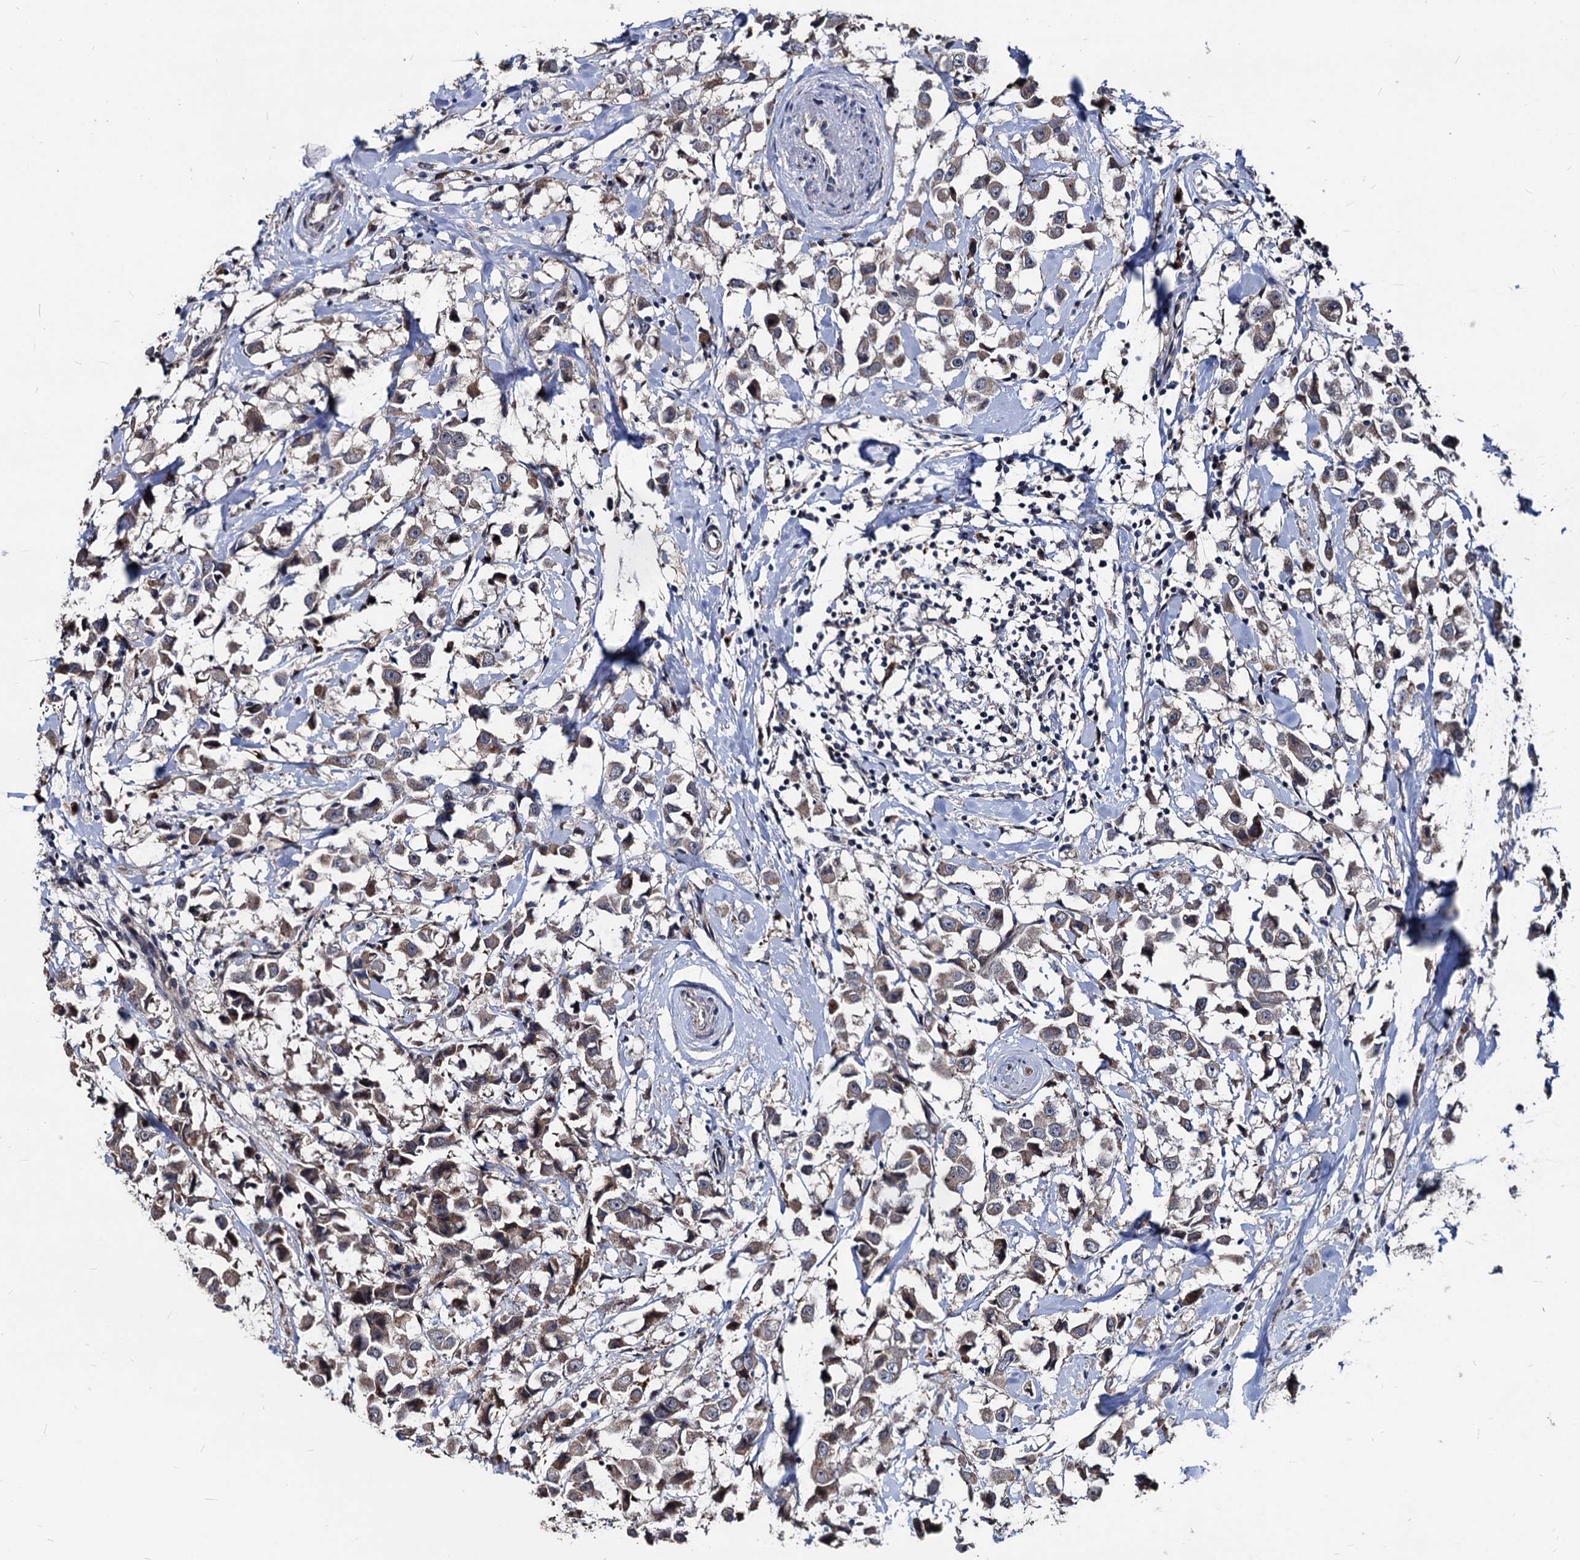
{"staining": {"intensity": "weak", "quantity": "25%-75%", "location": "cytoplasmic/membranous"}, "tissue": "breast cancer", "cell_type": "Tumor cells", "image_type": "cancer", "snomed": [{"axis": "morphology", "description": "Duct carcinoma"}, {"axis": "topography", "description": "Breast"}], "caption": "A micrograph of breast invasive ductal carcinoma stained for a protein displays weak cytoplasmic/membranous brown staining in tumor cells.", "gene": "SMAGP", "patient": {"sex": "female", "age": 61}}